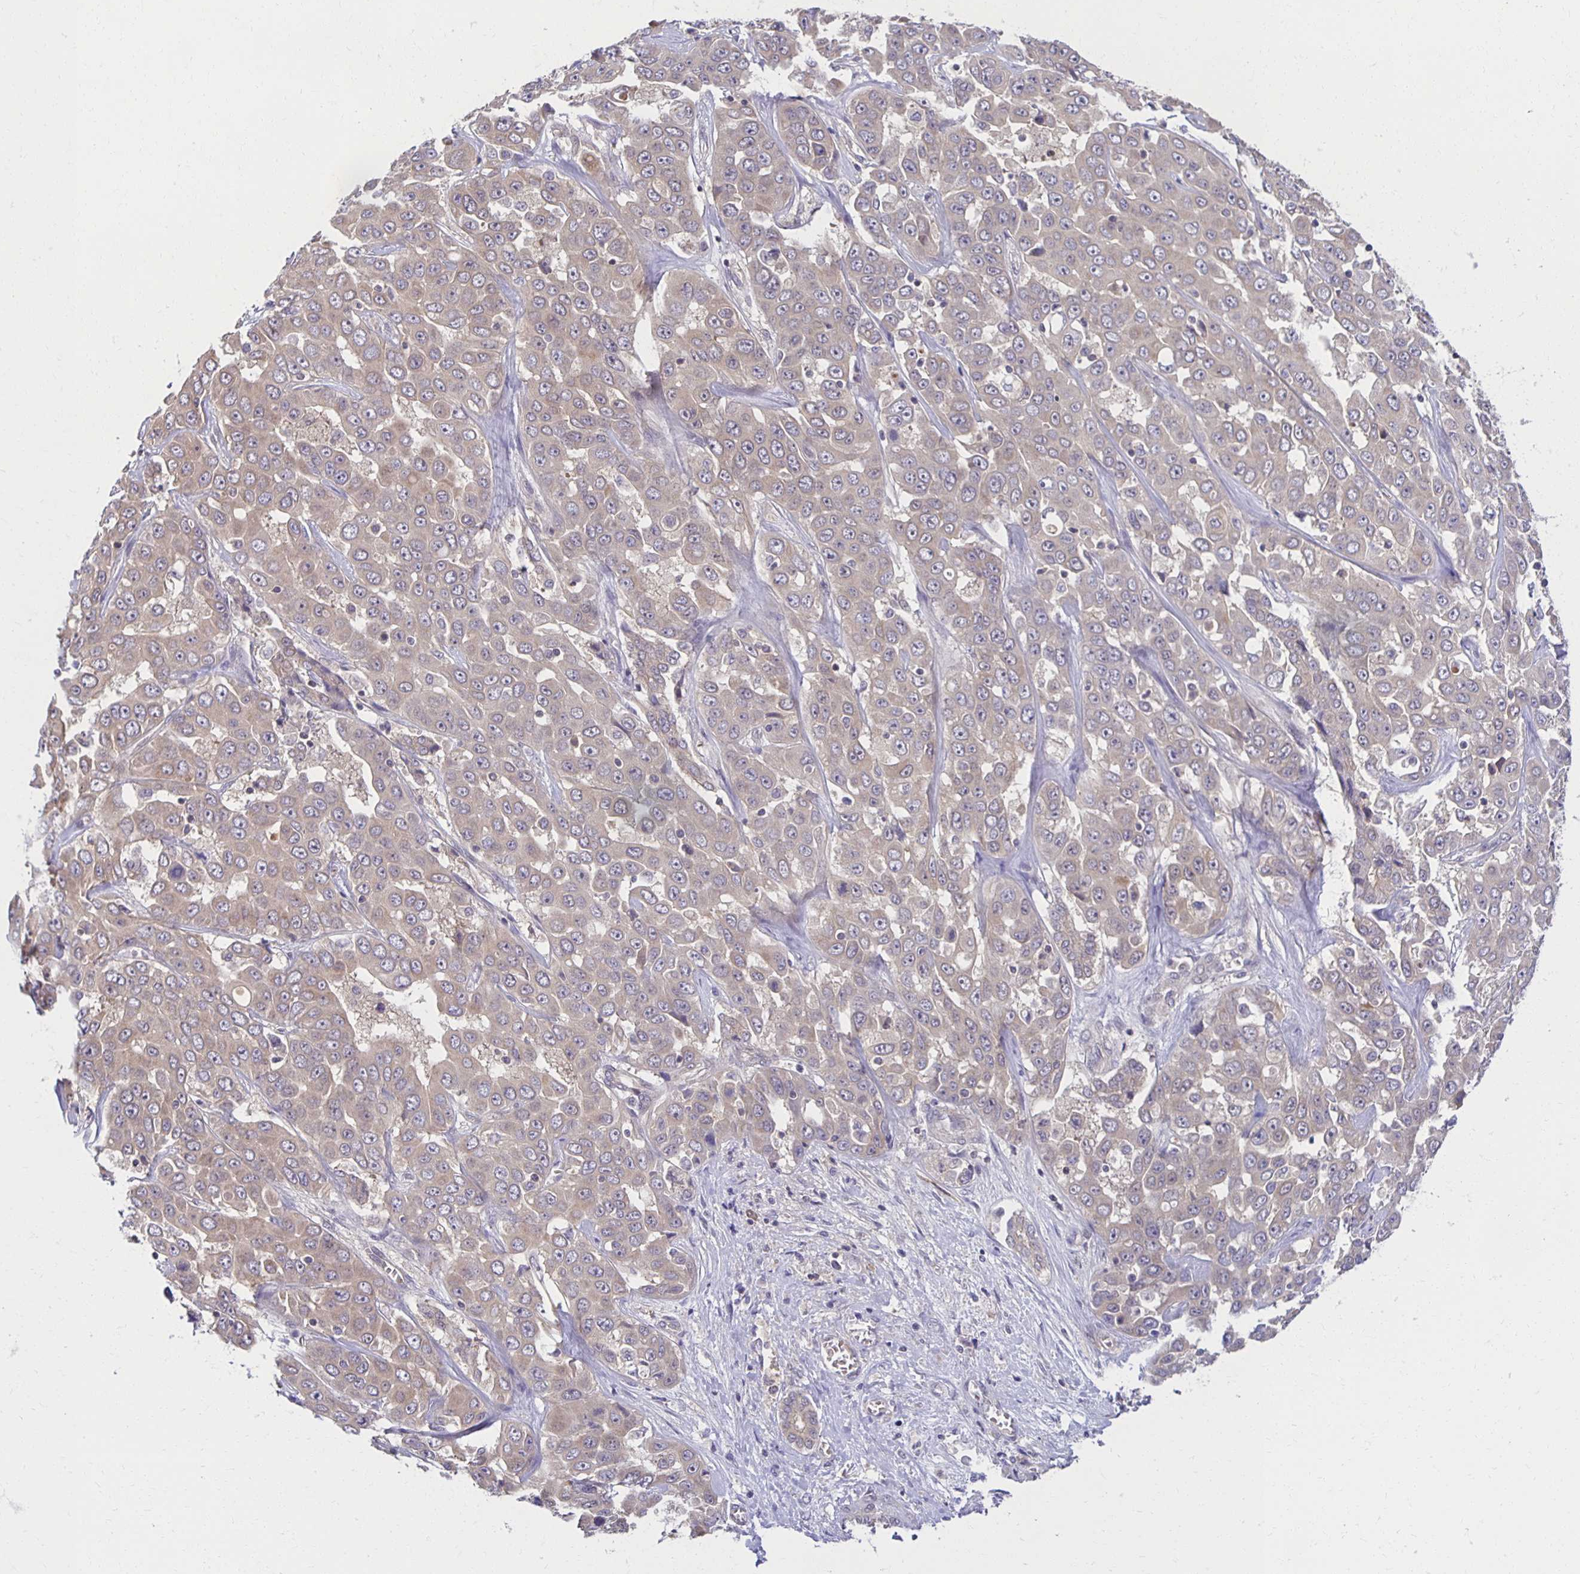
{"staining": {"intensity": "negative", "quantity": "none", "location": "none"}, "tissue": "liver cancer", "cell_type": "Tumor cells", "image_type": "cancer", "snomed": [{"axis": "morphology", "description": "Cholangiocarcinoma"}, {"axis": "topography", "description": "Liver"}], "caption": "A photomicrograph of human cholangiocarcinoma (liver) is negative for staining in tumor cells.", "gene": "MIEN1", "patient": {"sex": "female", "age": 52}}